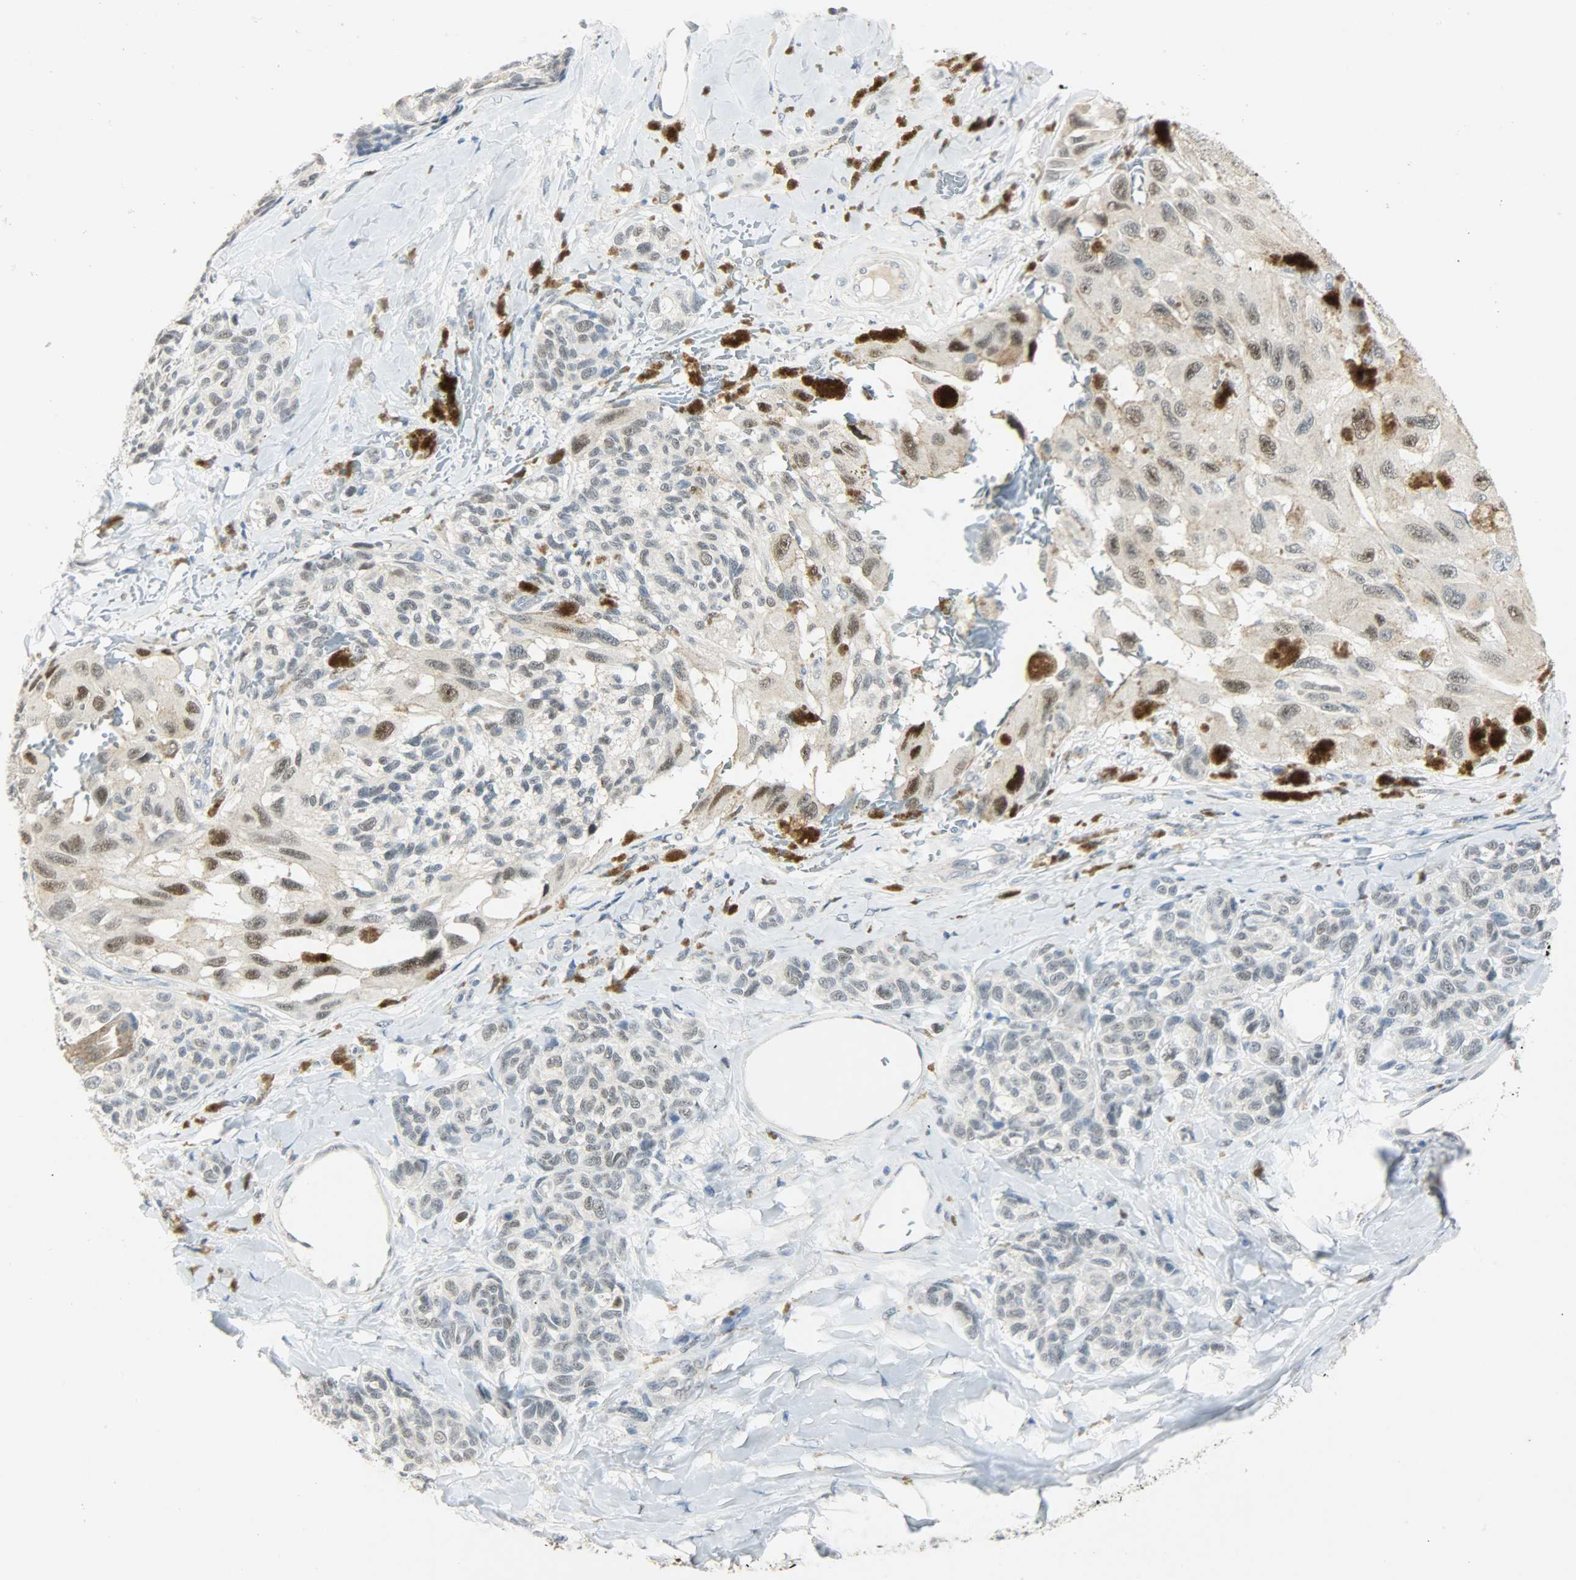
{"staining": {"intensity": "weak", "quantity": "<25%", "location": "nuclear"}, "tissue": "melanoma", "cell_type": "Tumor cells", "image_type": "cancer", "snomed": [{"axis": "morphology", "description": "Malignant melanoma, NOS"}, {"axis": "topography", "description": "Skin"}], "caption": "Melanoma was stained to show a protein in brown. There is no significant expression in tumor cells.", "gene": "PPARG", "patient": {"sex": "female", "age": 73}}